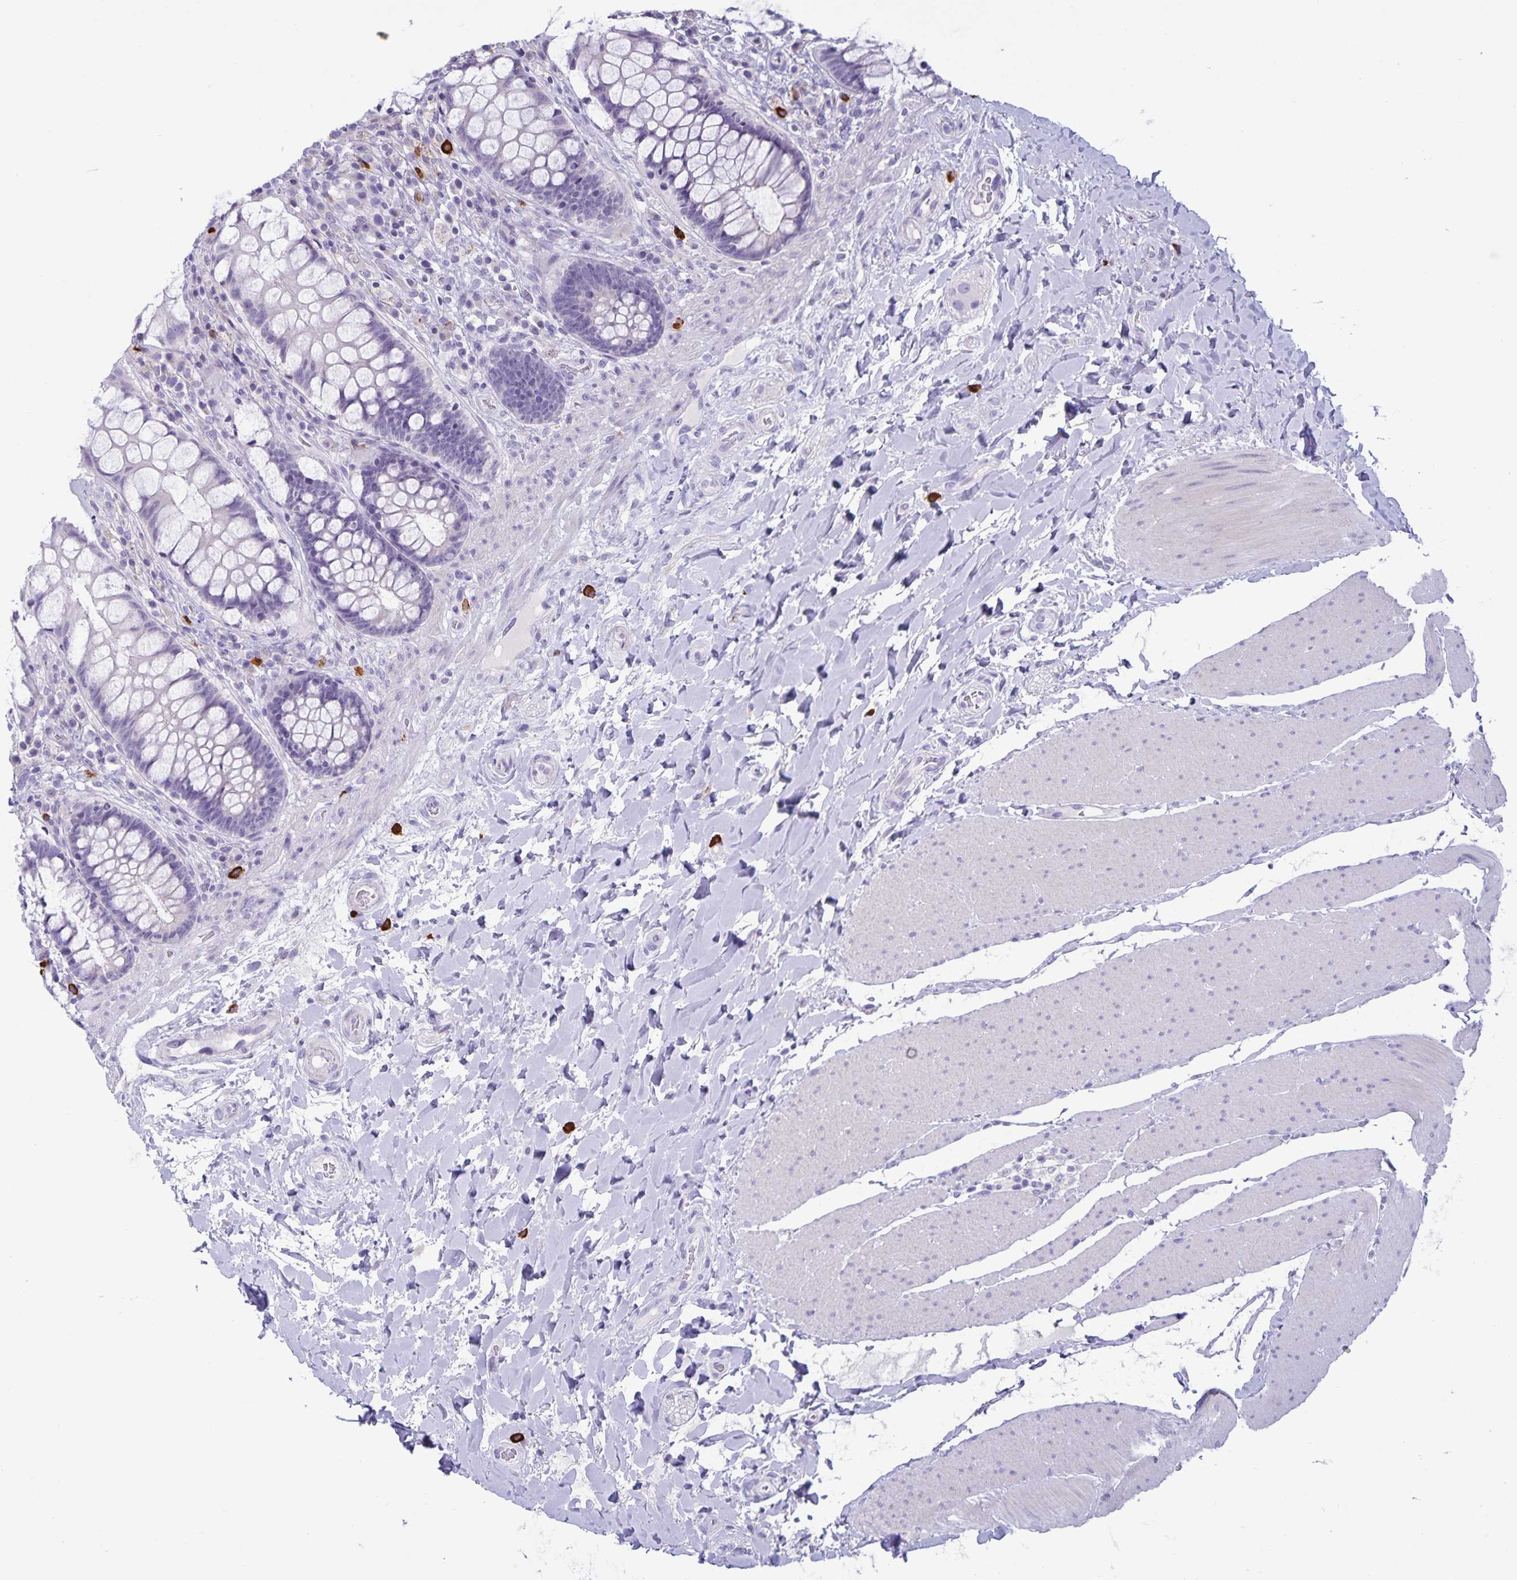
{"staining": {"intensity": "negative", "quantity": "none", "location": "none"}, "tissue": "rectum", "cell_type": "Glandular cells", "image_type": "normal", "snomed": [{"axis": "morphology", "description": "Normal tissue, NOS"}, {"axis": "topography", "description": "Rectum"}], "caption": "IHC of normal human rectum demonstrates no expression in glandular cells. (DAB immunohistochemistry (IHC) visualized using brightfield microscopy, high magnification).", "gene": "IBTK", "patient": {"sex": "female", "age": 58}}